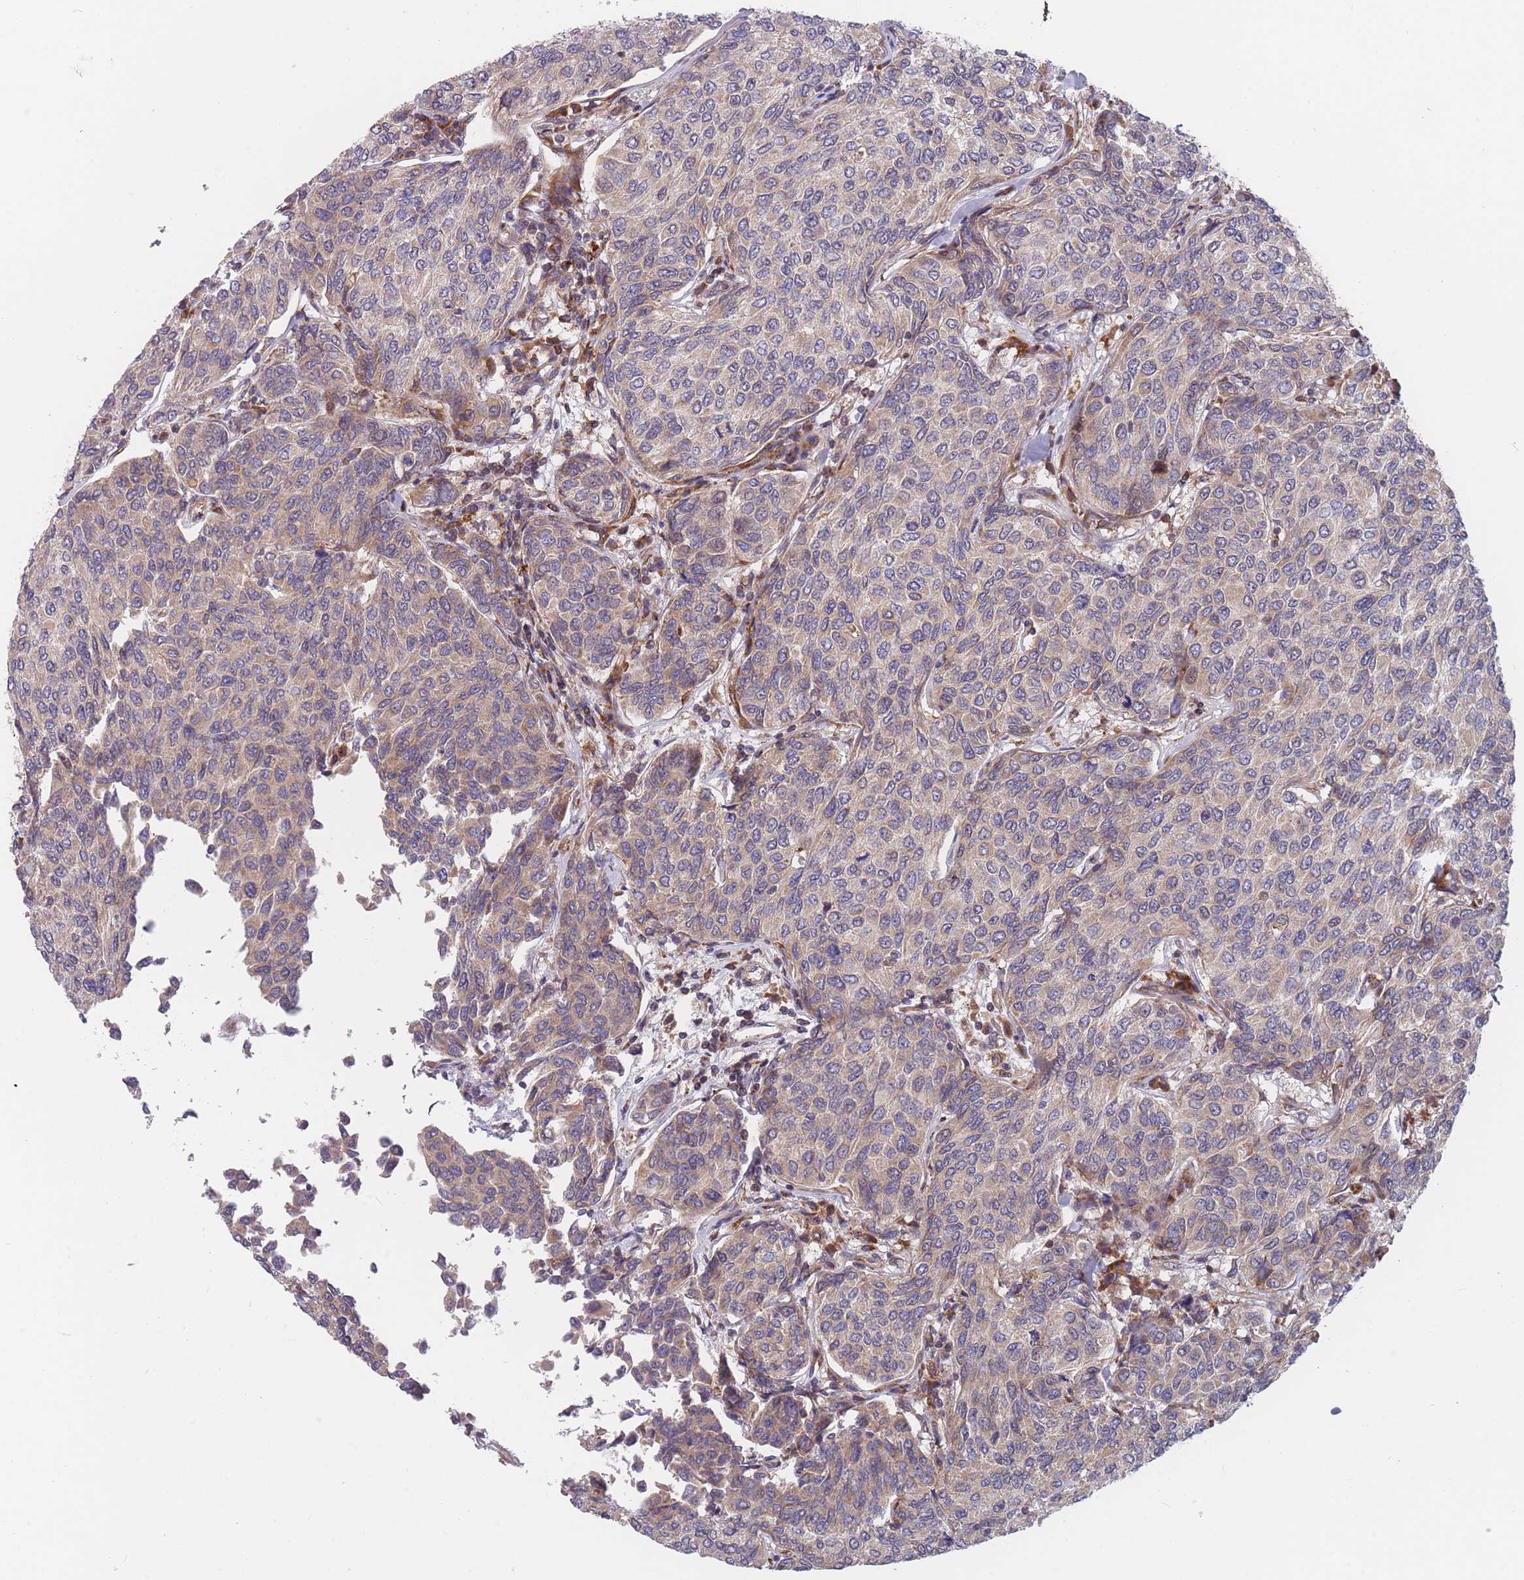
{"staining": {"intensity": "weak", "quantity": "25%-75%", "location": "cytoplasmic/membranous"}, "tissue": "breast cancer", "cell_type": "Tumor cells", "image_type": "cancer", "snomed": [{"axis": "morphology", "description": "Duct carcinoma"}, {"axis": "topography", "description": "Breast"}], "caption": "Immunohistochemical staining of human breast intraductal carcinoma demonstrates weak cytoplasmic/membranous protein expression in approximately 25%-75% of tumor cells.", "gene": "TMEM131L", "patient": {"sex": "female", "age": 55}}